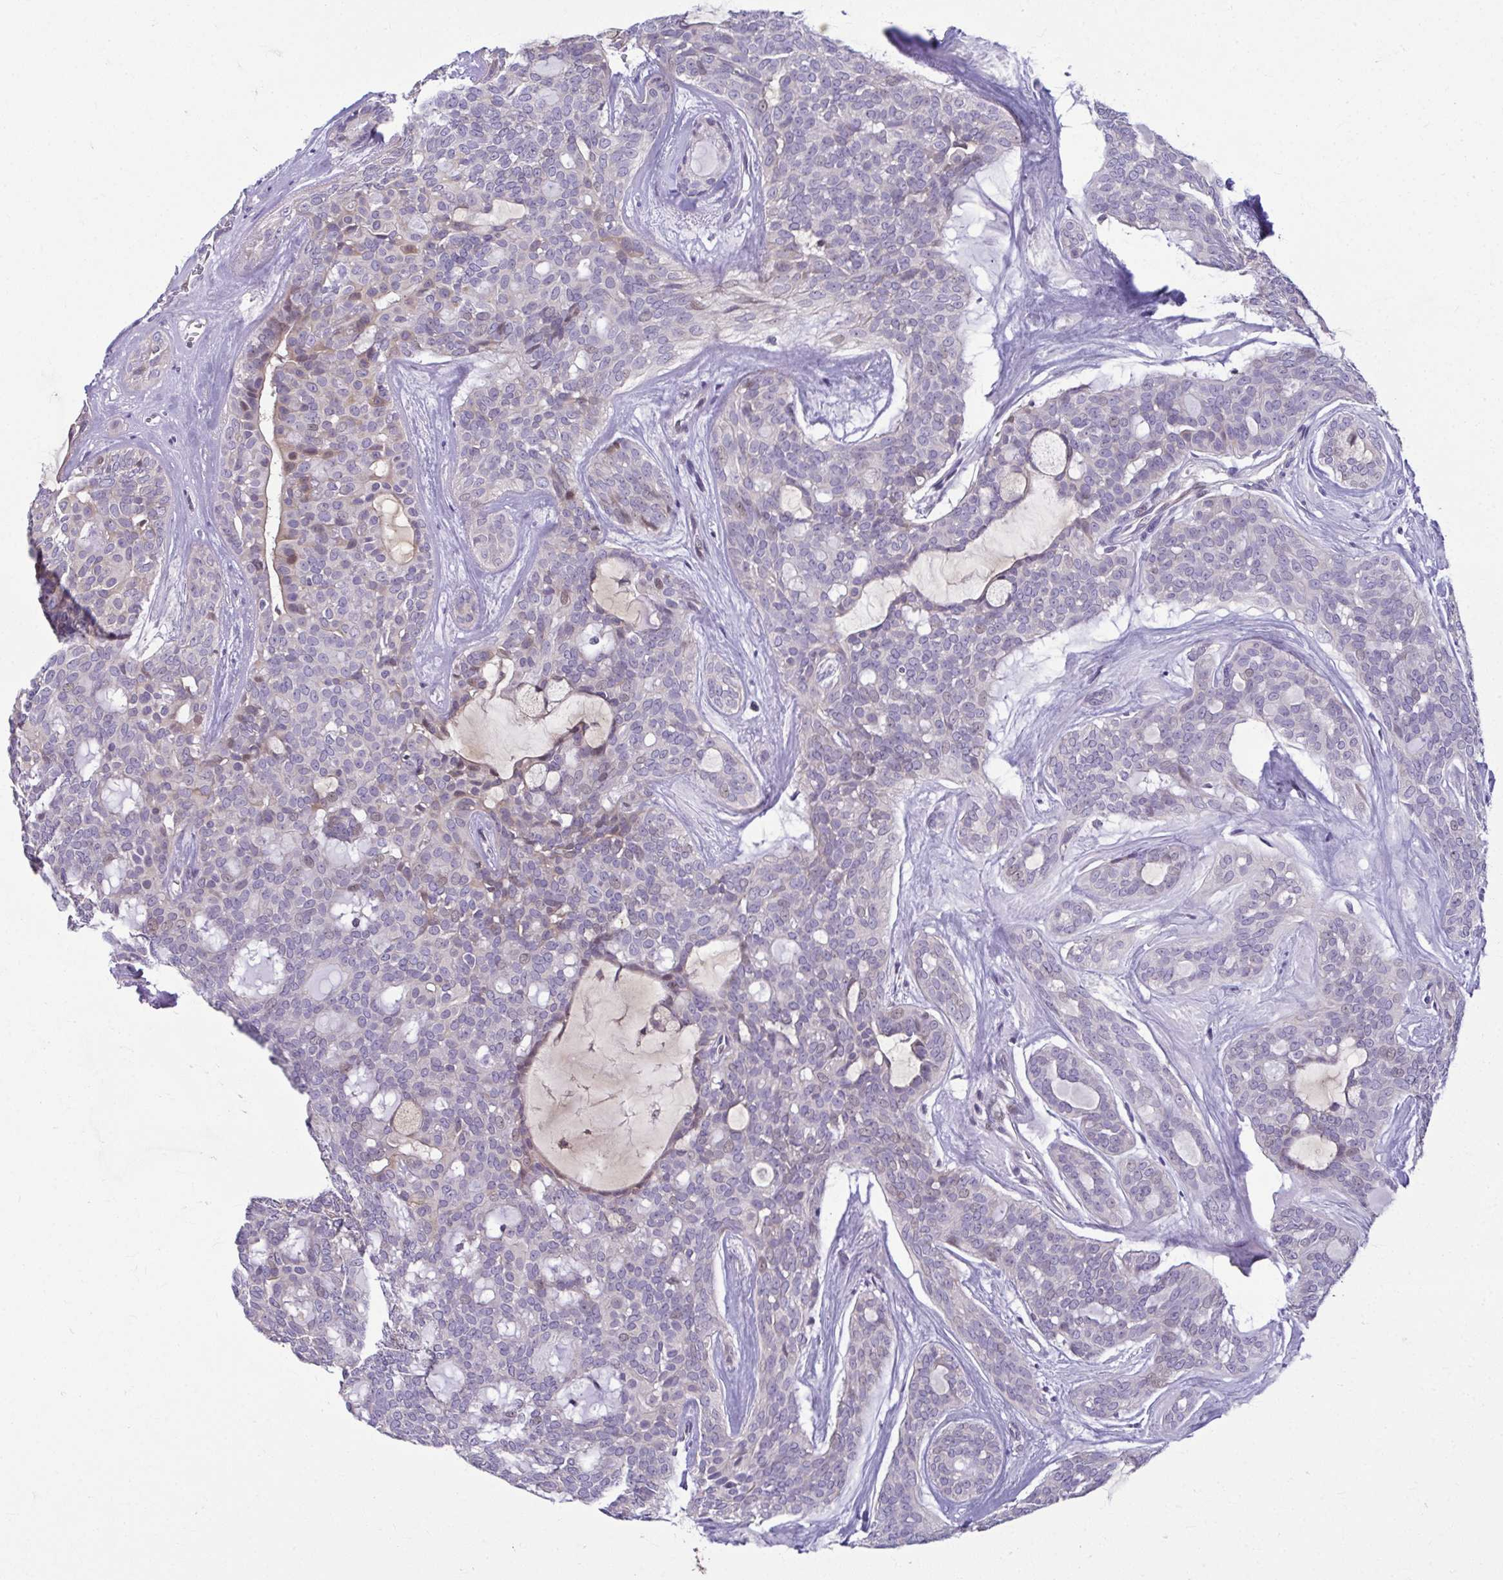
{"staining": {"intensity": "negative", "quantity": "none", "location": "none"}, "tissue": "head and neck cancer", "cell_type": "Tumor cells", "image_type": "cancer", "snomed": [{"axis": "morphology", "description": "Adenocarcinoma, NOS"}, {"axis": "topography", "description": "Head-Neck"}], "caption": "IHC histopathology image of neoplastic tissue: adenocarcinoma (head and neck) stained with DAB (3,3'-diaminobenzidine) exhibits no significant protein positivity in tumor cells.", "gene": "ODF1", "patient": {"sex": "male", "age": 66}}